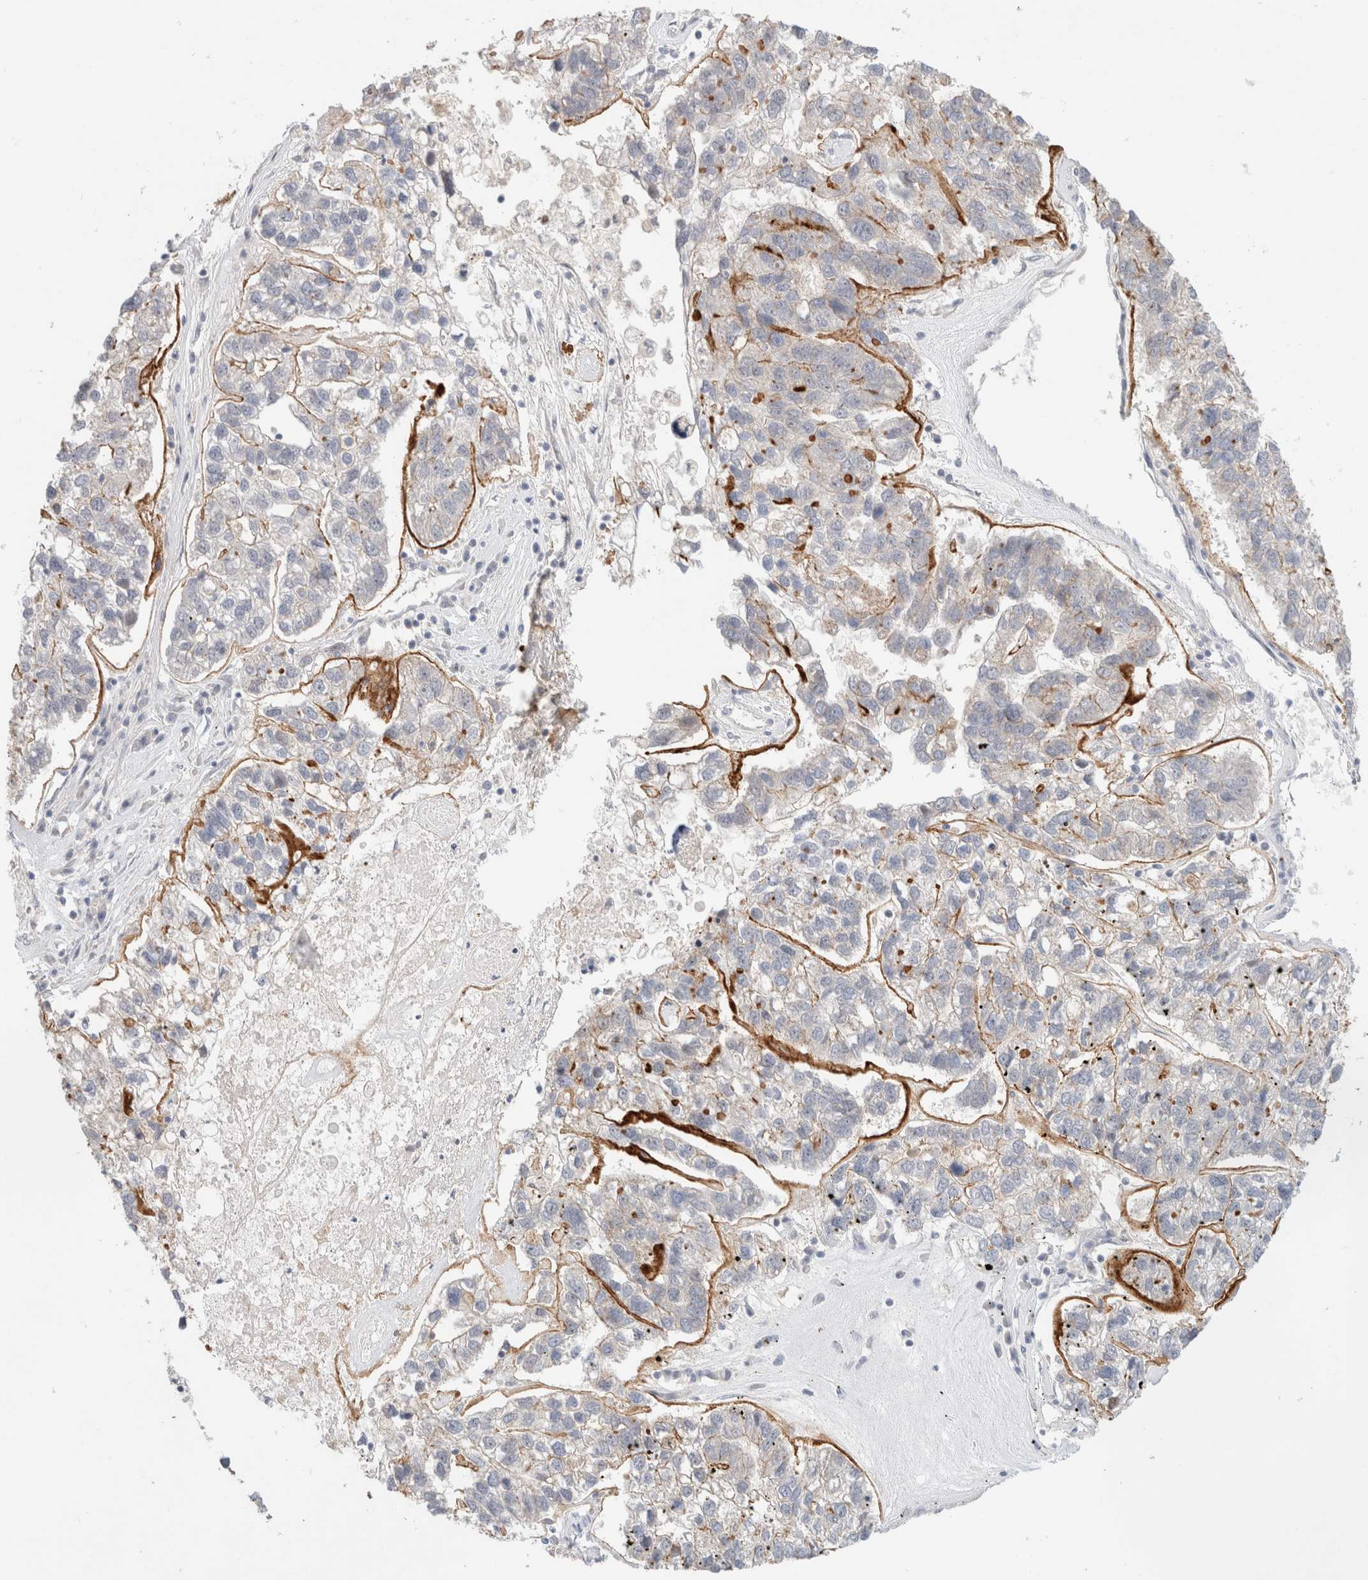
{"staining": {"intensity": "weak", "quantity": "25%-75%", "location": "cytoplasmic/membranous"}, "tissue": "pancreatic cancer", "cell_type": "Tumor cells", "image_type": "cancer", "snomed": [{"axis": "morphology", "description": "Adenocarcinoma, NOS"}, {"axis": "topography", "description": "Pancreas"}], "caption": "A high-resolution histopathology image shows immunohistochemistry staining of pancreatic adenocarcinoma, which exhibits weak cytoplasmic/membranous staining in approximately 25%-75% of tumor cells.", "gene": "SDR16C5", "patient": {"sex": "female", "age": 61}}